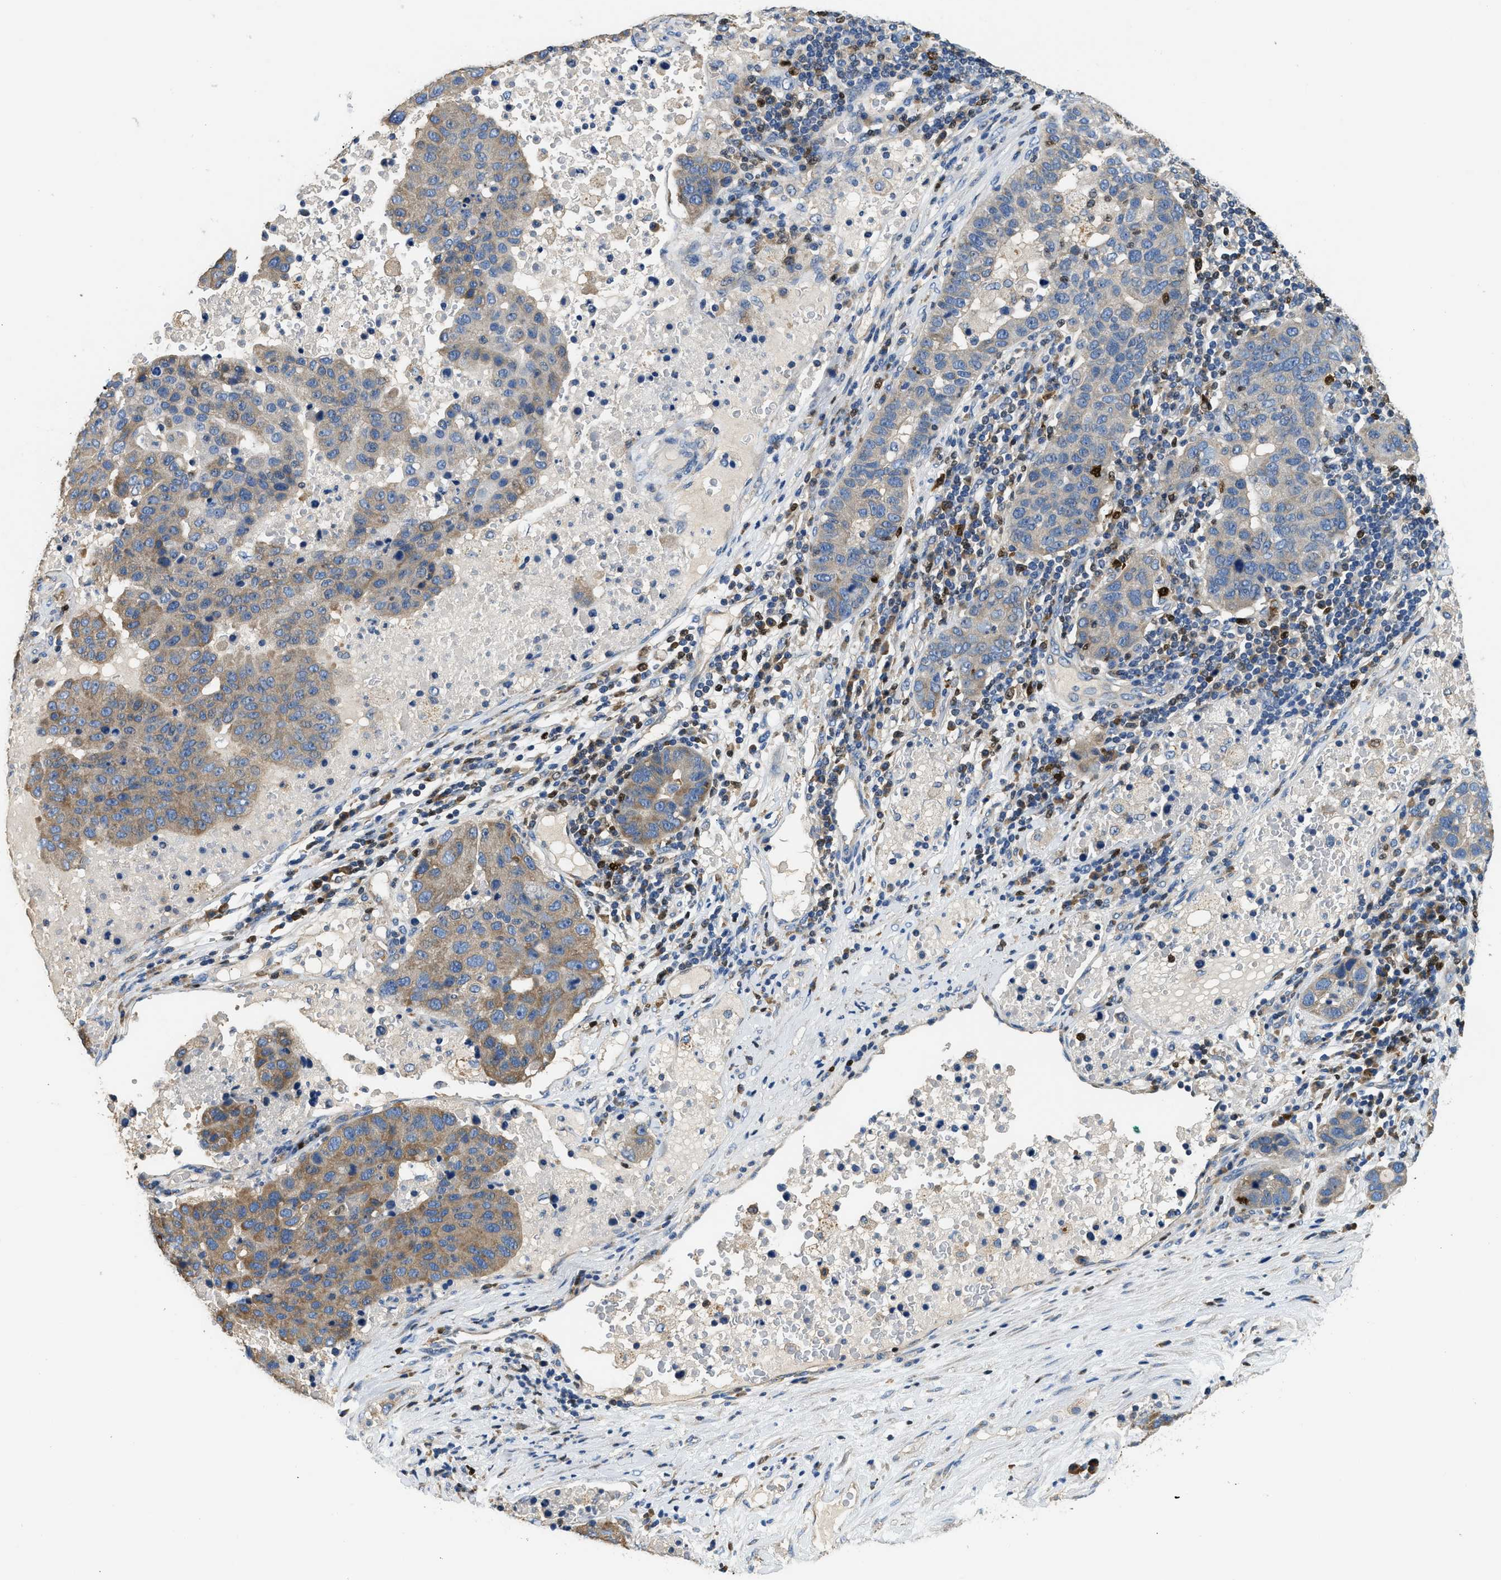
{"staining": {"intensity": "moderate", "quantity": "25%-75%", "location": "cytoplasmic/membranous"}, "tissue": "pancreatic cancer", "cell_type": "Tumor cells", "image_type": "cancer", "snomed": [{"axis": "morphology", "description": "Adenocarcinoma, NOS"}, {"axis": "topography", "description": "Pancreas"}], "caption": "This photomicrograph shows IHC staining of pancreatic cancer (adenocarcinoma), with medium moderate cytoplasmic/membranous positivity in approximately 25%-75% of tumor cells.", "gene": "TOX", "patient": {"sex": "female", "age": 61}}